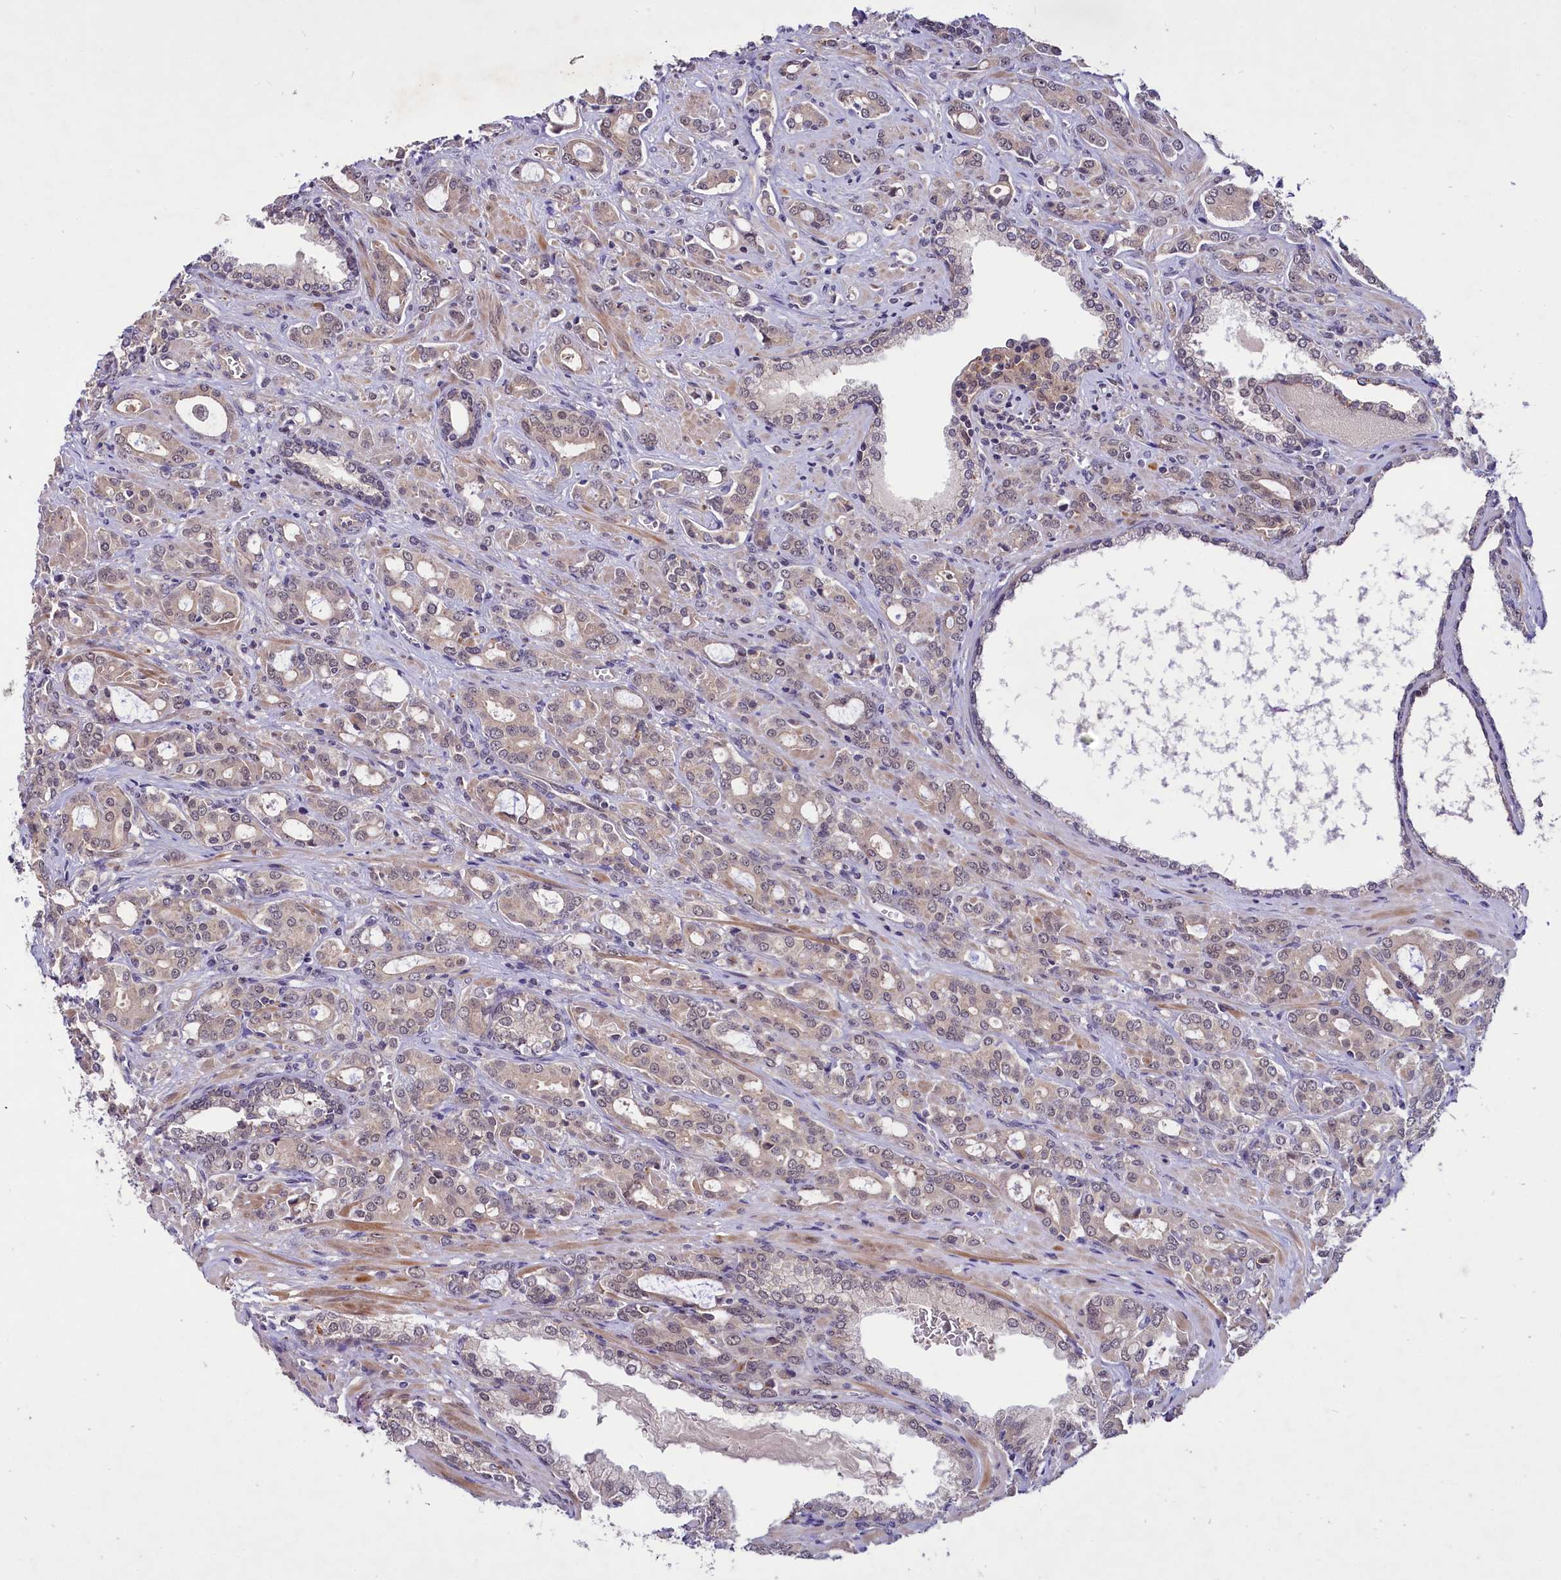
{"staining": {"intensity": "weak", "quantity": "<25%", "location": "nuclear"}, "tissue": "prostate cancer", "cell_type": "Tumor cells", "image_type": "cancer", "snomed": [{"axis": "morphology", "description": "Adenocarcinoma, High grade"}, {"axis": "topography", "description": "Prostate"}], "caption": "Tumor cells are negative for brown protein staining in prostate high-grade adenocarcinoma.", "gene": "UBE3A", "patient": {"sex": "male", "age": 72}}